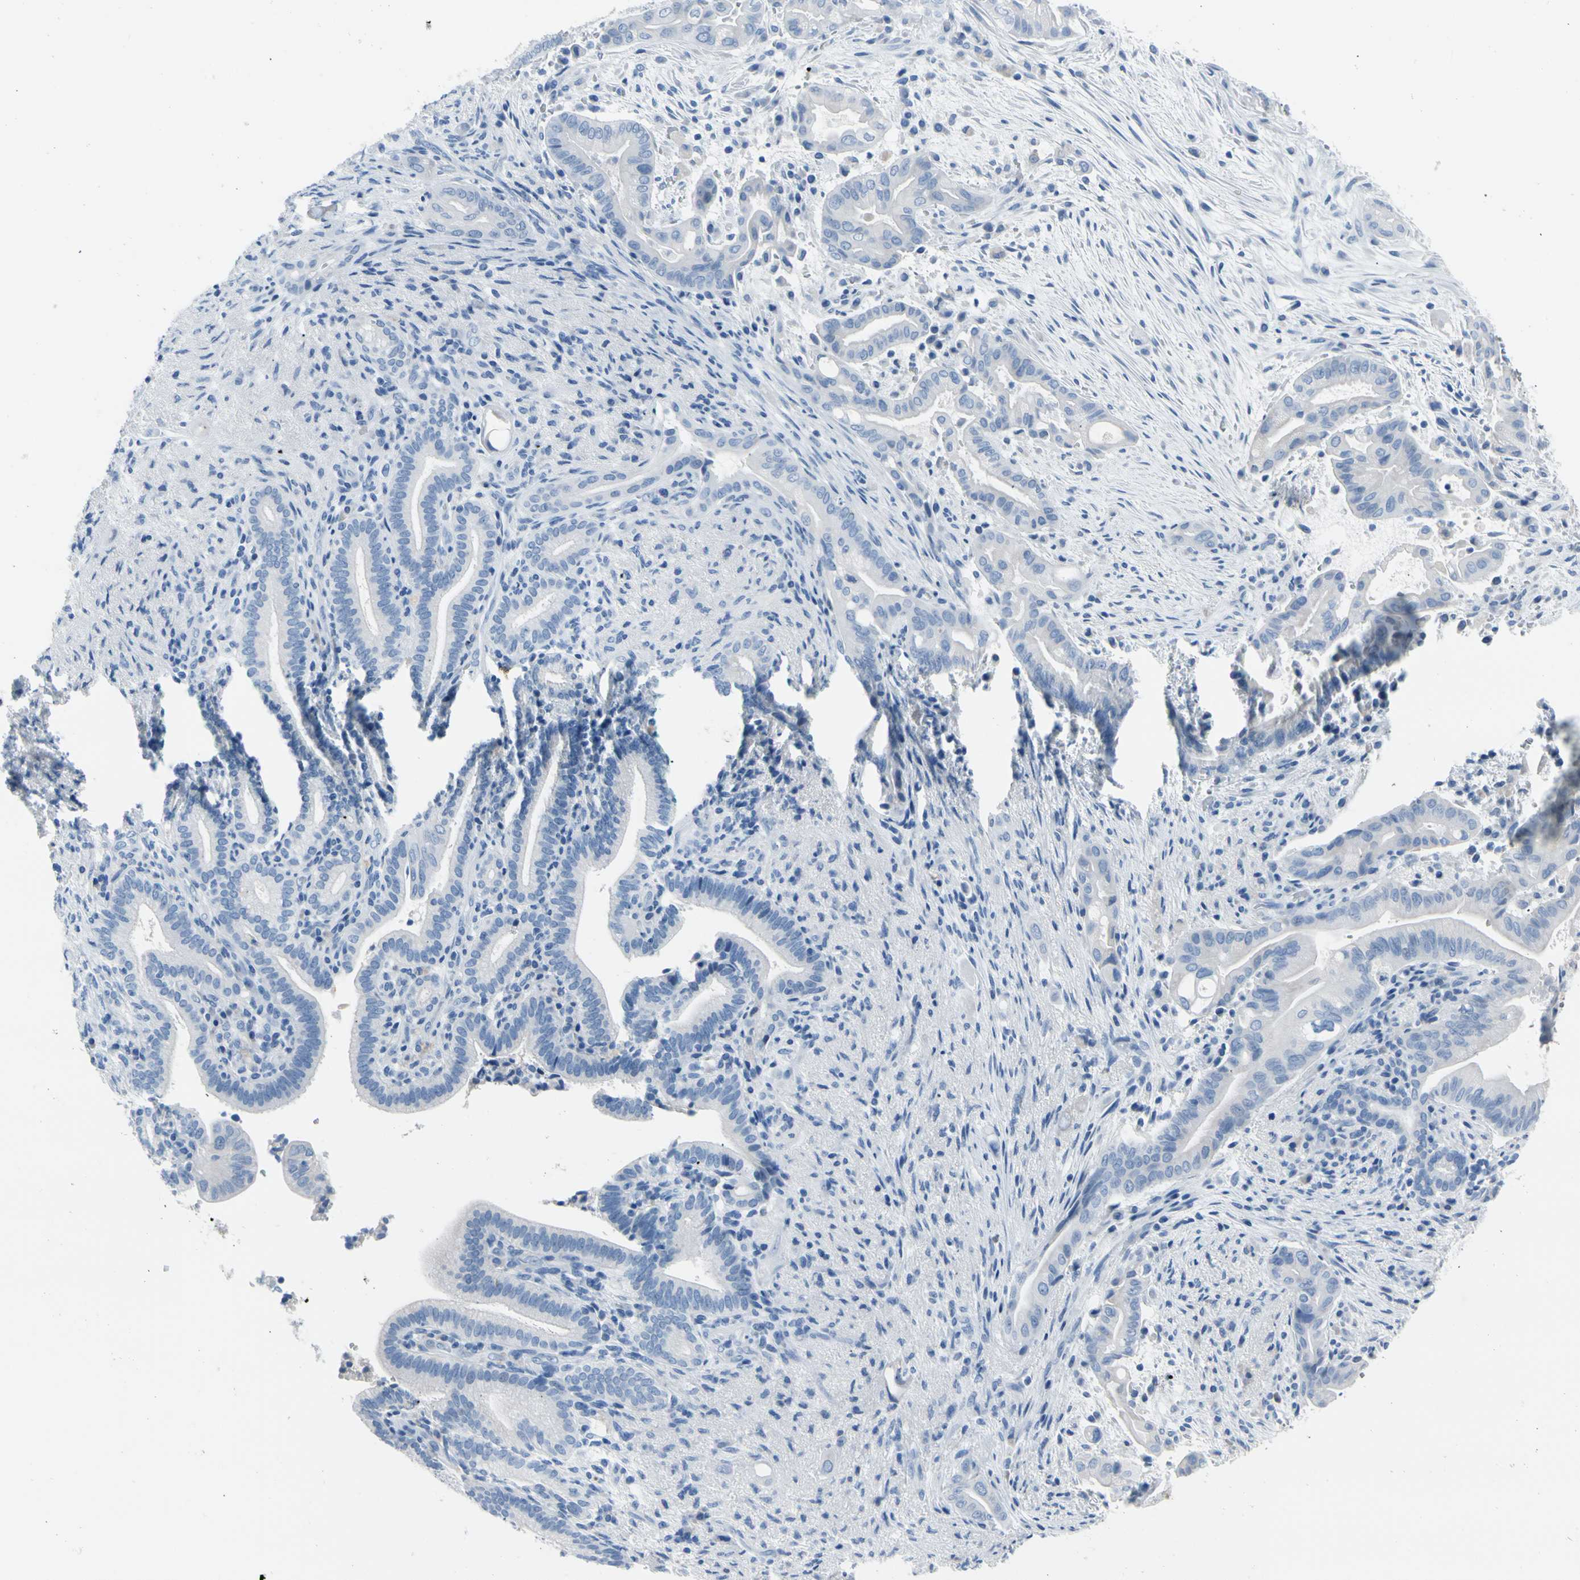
{"staining": {"intensity": "negative", "quantity": "none", "location": "none"}, "tissue": "liver cancer", "cell_type": "Tumor cells", "image_type": "cancer", "snomed": [{"axis": "morphology", "description": "Cholangiocarcinoma"}, {"axis": "topography", "description": "Liver"}], "caption": "Tumor cells show no significant expression in liver cholangiocarcinoma.", "gene": "TPO", "patient": {"sex": "female", "age": 68}}